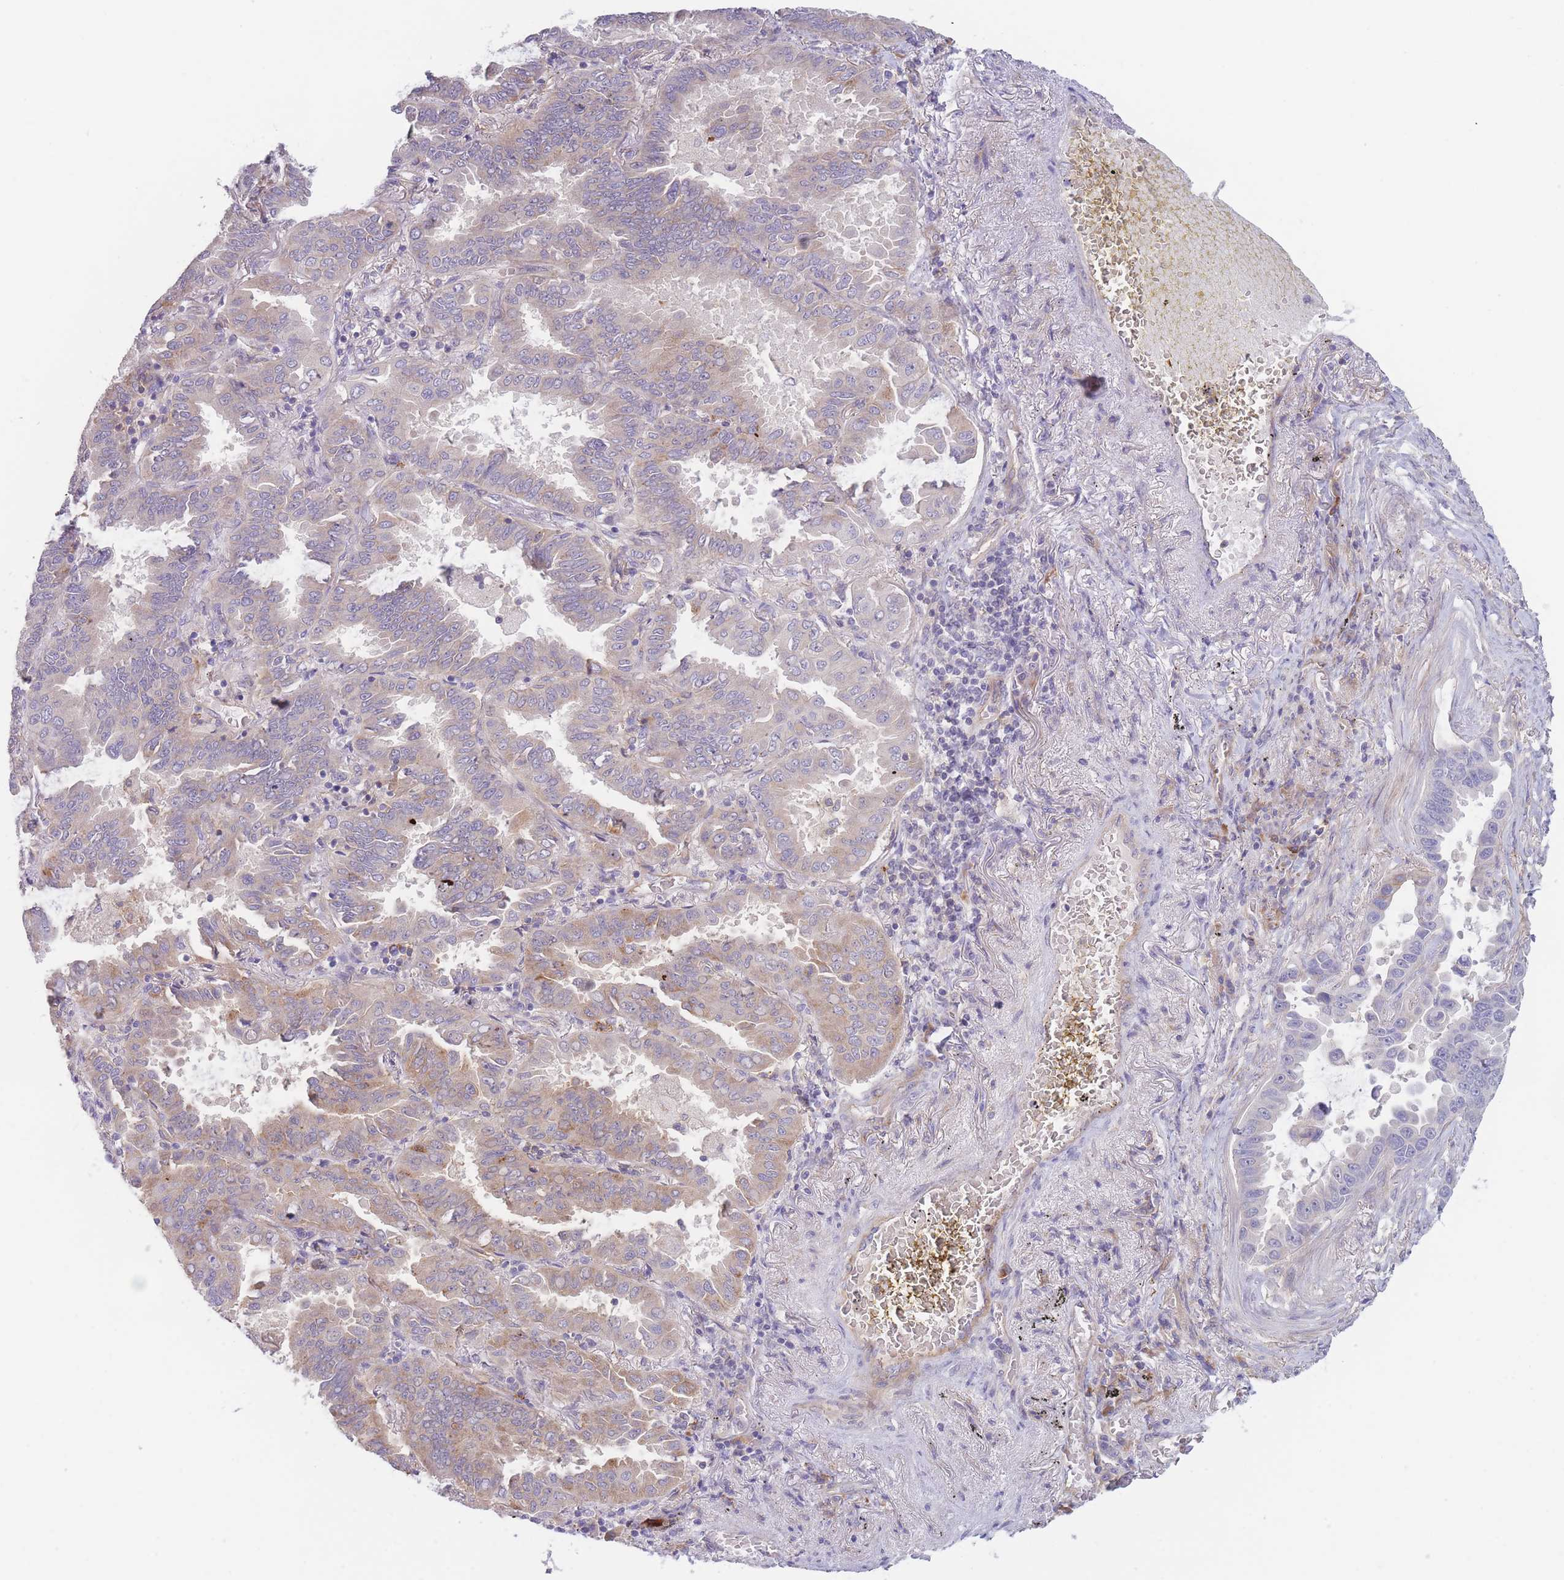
{"staining": {"intensity": "moderate", "quantity": "<25%", "location": "cytoplasmic/membranous"}, "tissue": "lung cancer", "cell_type": "Tumor cells", "image_type": "cancer", "snomed": [{"axis": "morphology", "description": "Adenocarcinoma, NOS"}, {"axis": "topography", "description": "Lung"}], "caption": "This is an image of immunohistochemistry (IHC) staining of lung cancer (adenocarcinoma), which shows moderate positivity in the cytoplasmic/membranous of tumor cells.", "gene": "WDR93", "patient": {"sex": "male", "age": 64}}